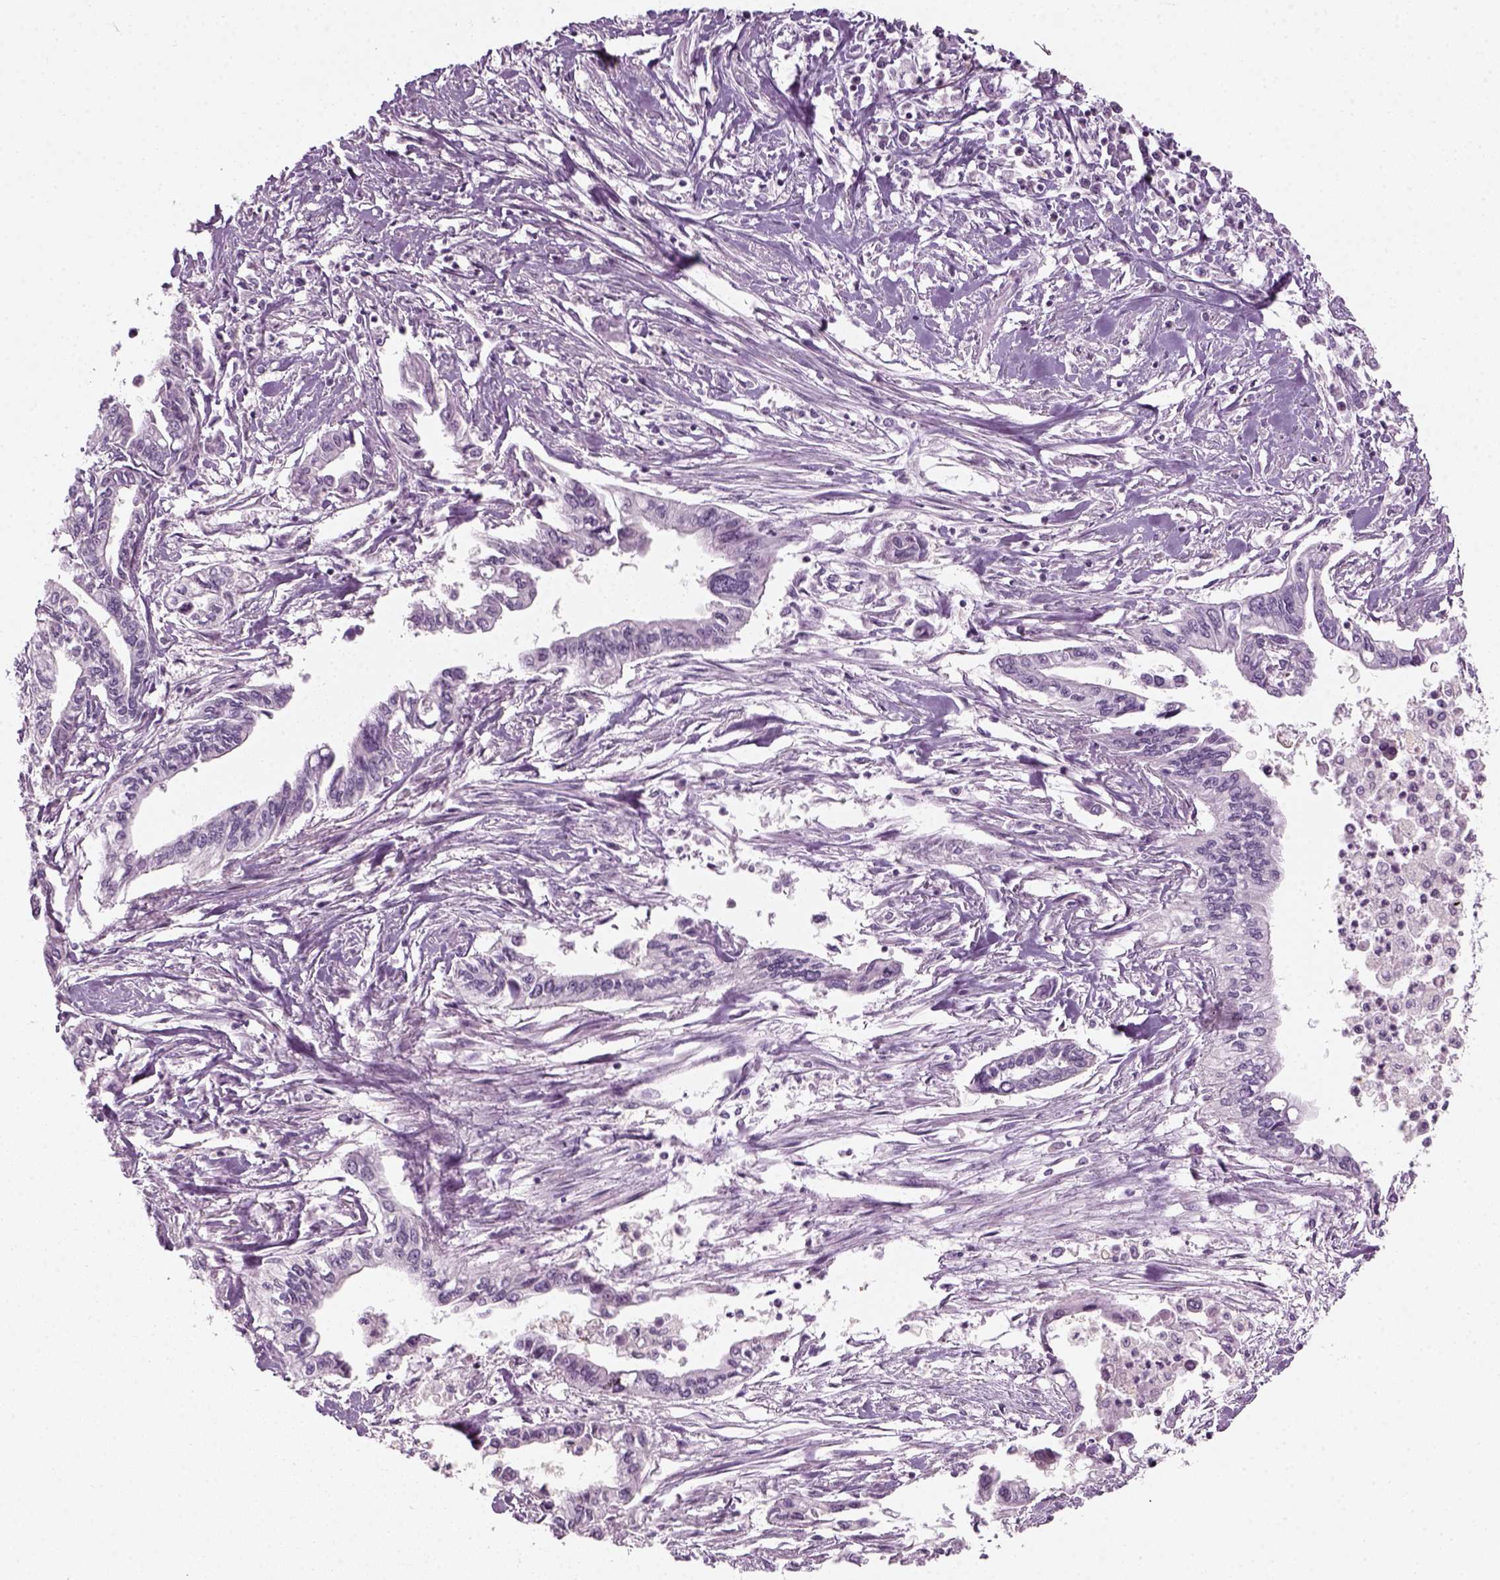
{"staining": {"intensity": "negative", "quantity": "none", "location": "none"}, "tissue": "pancreatic cancer", "cell_type": "Tumor cells", "image_type": "cancer", "snomed": [{"axis": "morphology", "description": "Adenocarcinoma, NOS"}, {"axis": "topography", "description": "Pancreas"}], "caption": "High power microscopy micrograph of an immunohistochemistry (IHC) histopathology image of pancreatic adenocarcinoma, revealing no significant positivity in tumor cells.", "gene": "KRT75", "patient": {"sex": "male", "age": 60}}